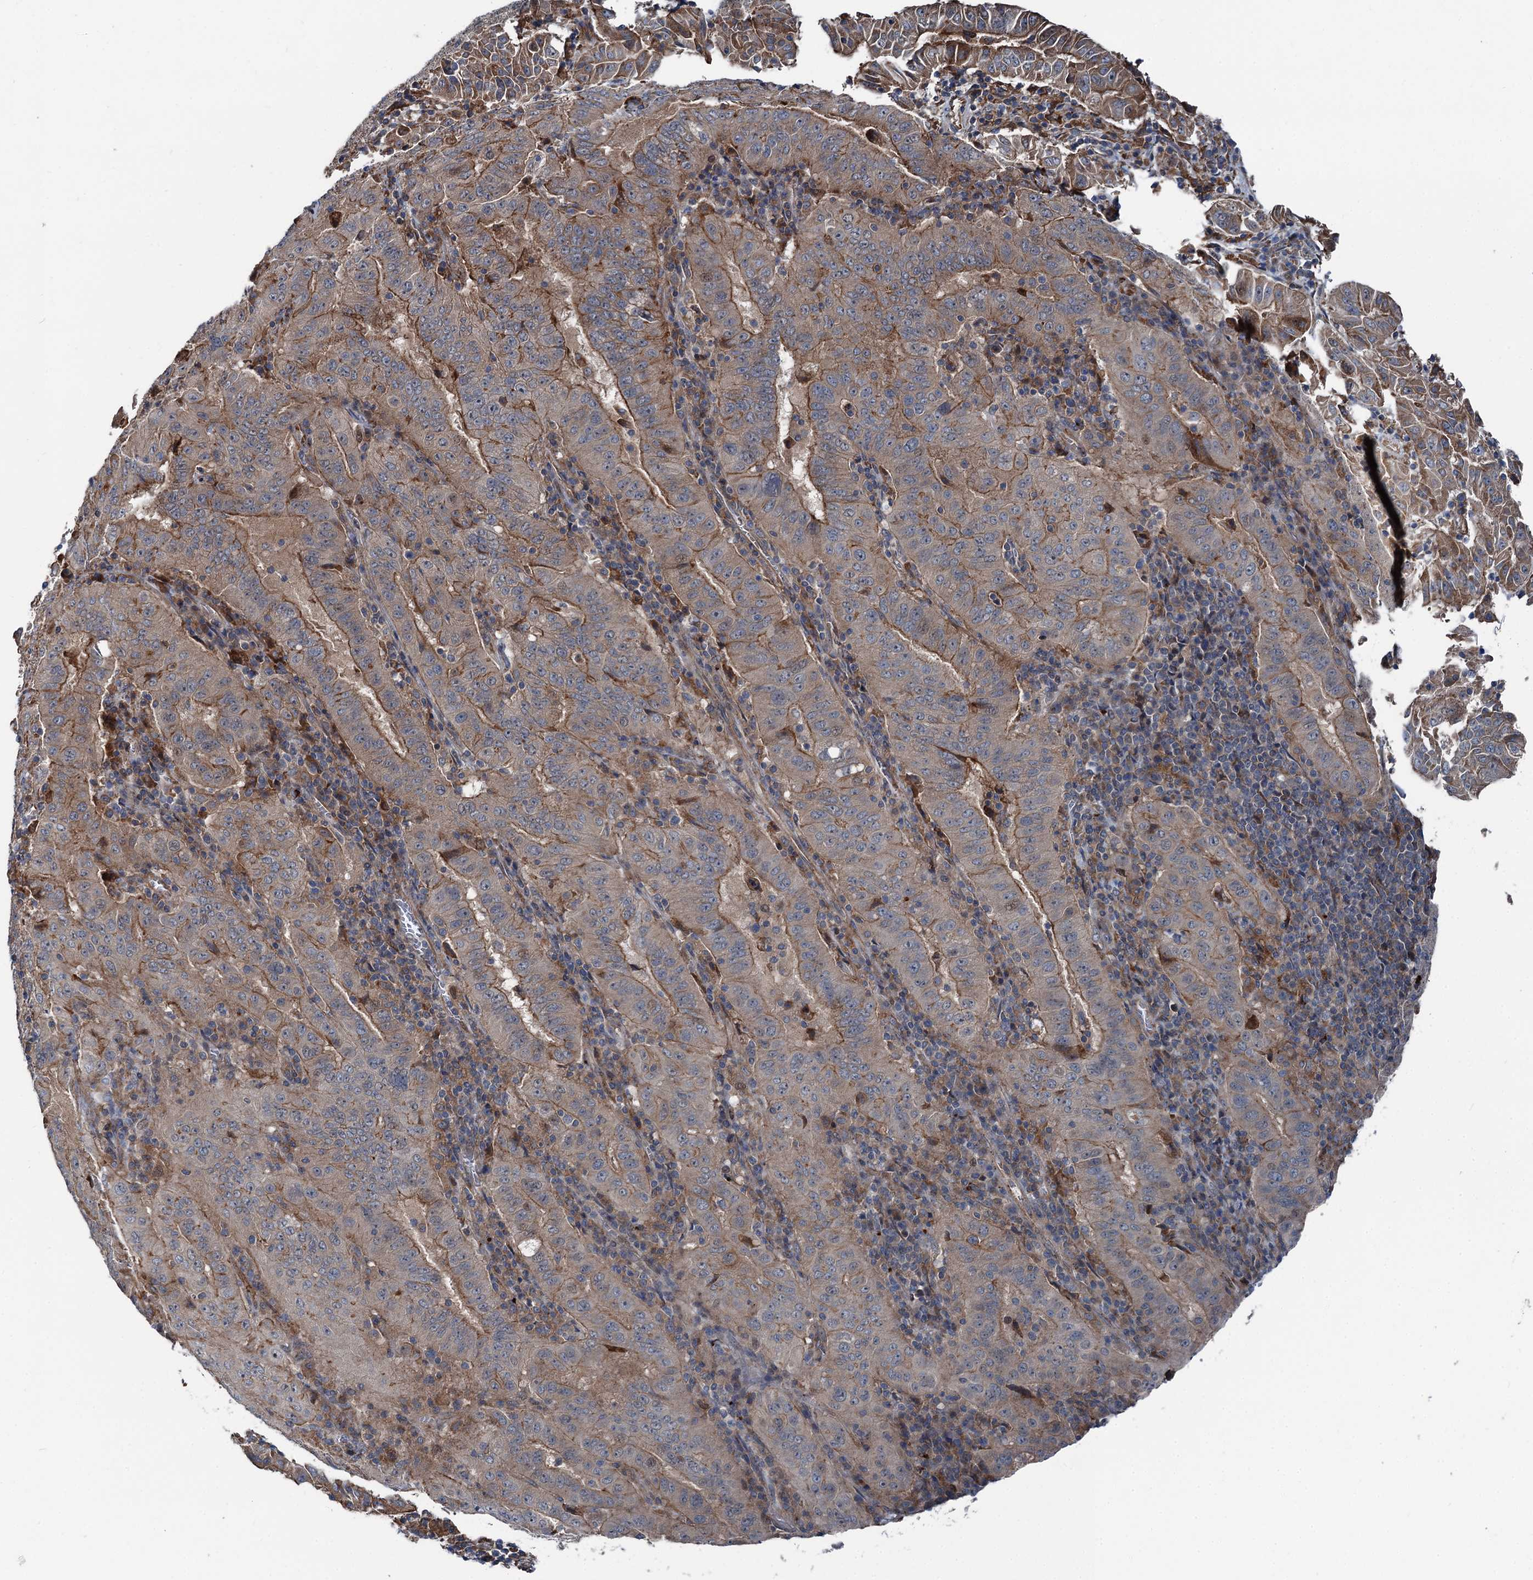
{"staining": {"intensity": "moderate", "quantity": "25%-75%", "location": "cytoplasmic/membranous"}, "tissue": "pancreatic cancer", "cell_type": "Tumor cells", "image_type": "cancer", "snomed": [{"axis": "morphology", "description": "Adenocarcinoma, NOS"}, {"axis": "topography", "description": "Pancreas"}], "caption": "A brown stain highlights moderate cytoplasmic/membranous positivity of a protein in pancreatic cancer (adenocarcinoma) tumor cells.", "gene": "POLR1D", "patient": {"sex": "male", "age": 63}}